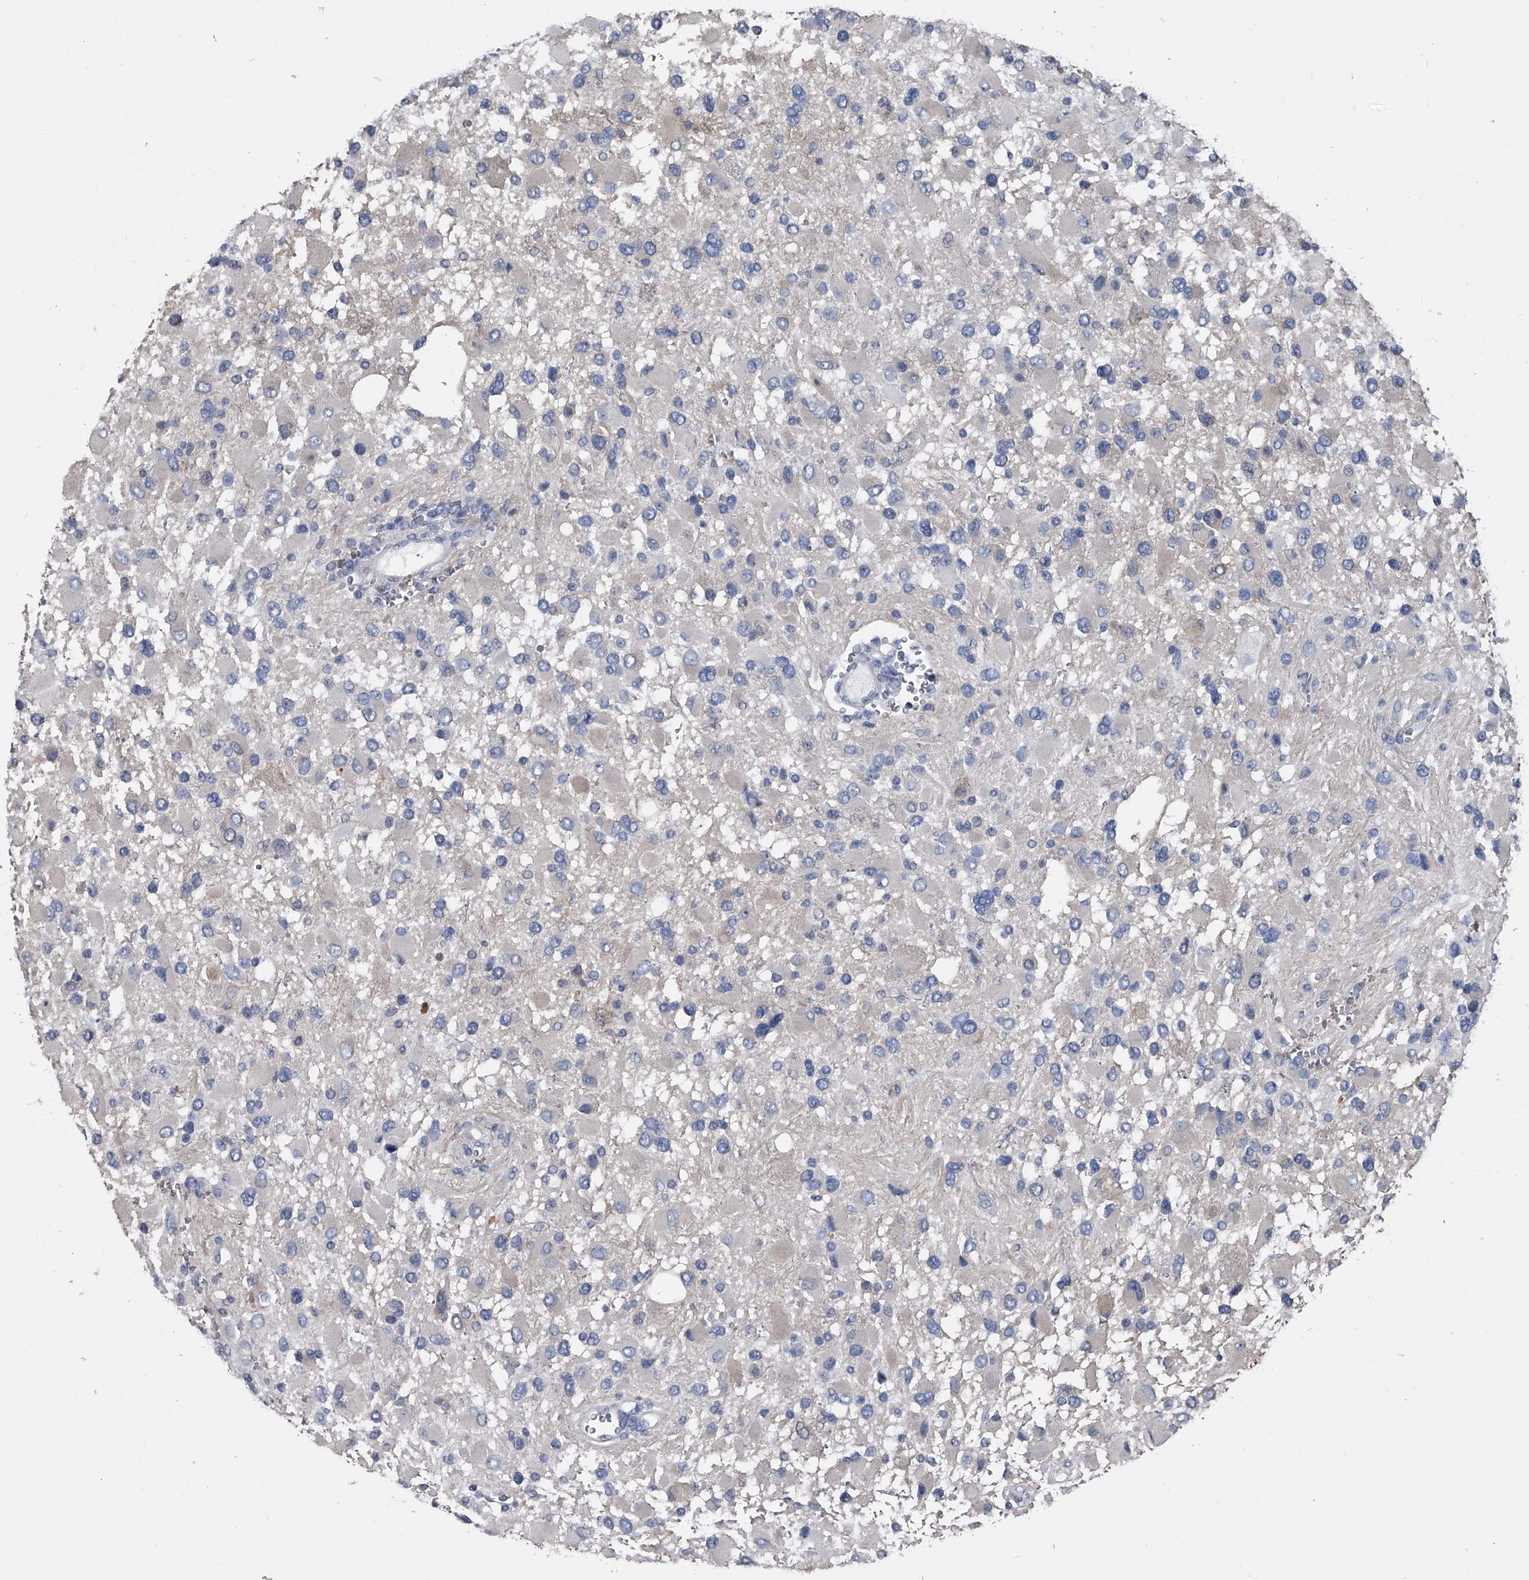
{"staining": {"intensity": "negative", "quantity": "none", "location": "none"}, "tissue": "glioma", "cell_type": "Tumor cells", "image_type": "cancer", "snomed": [{"axis": "morphology", "description": "Glioma, malignant, High grade"}, {"axis": "topography", "description": "Brain"}], "caption": "High magnification brightfield microscopy of malignant glioma (high-grade) stained with DAB (brown) and counterstained with hematoxylin (blue): tumor cells show no significant positivity.", "gene": "KIF13A", "patient": {"sex": "male", "age": 53}}